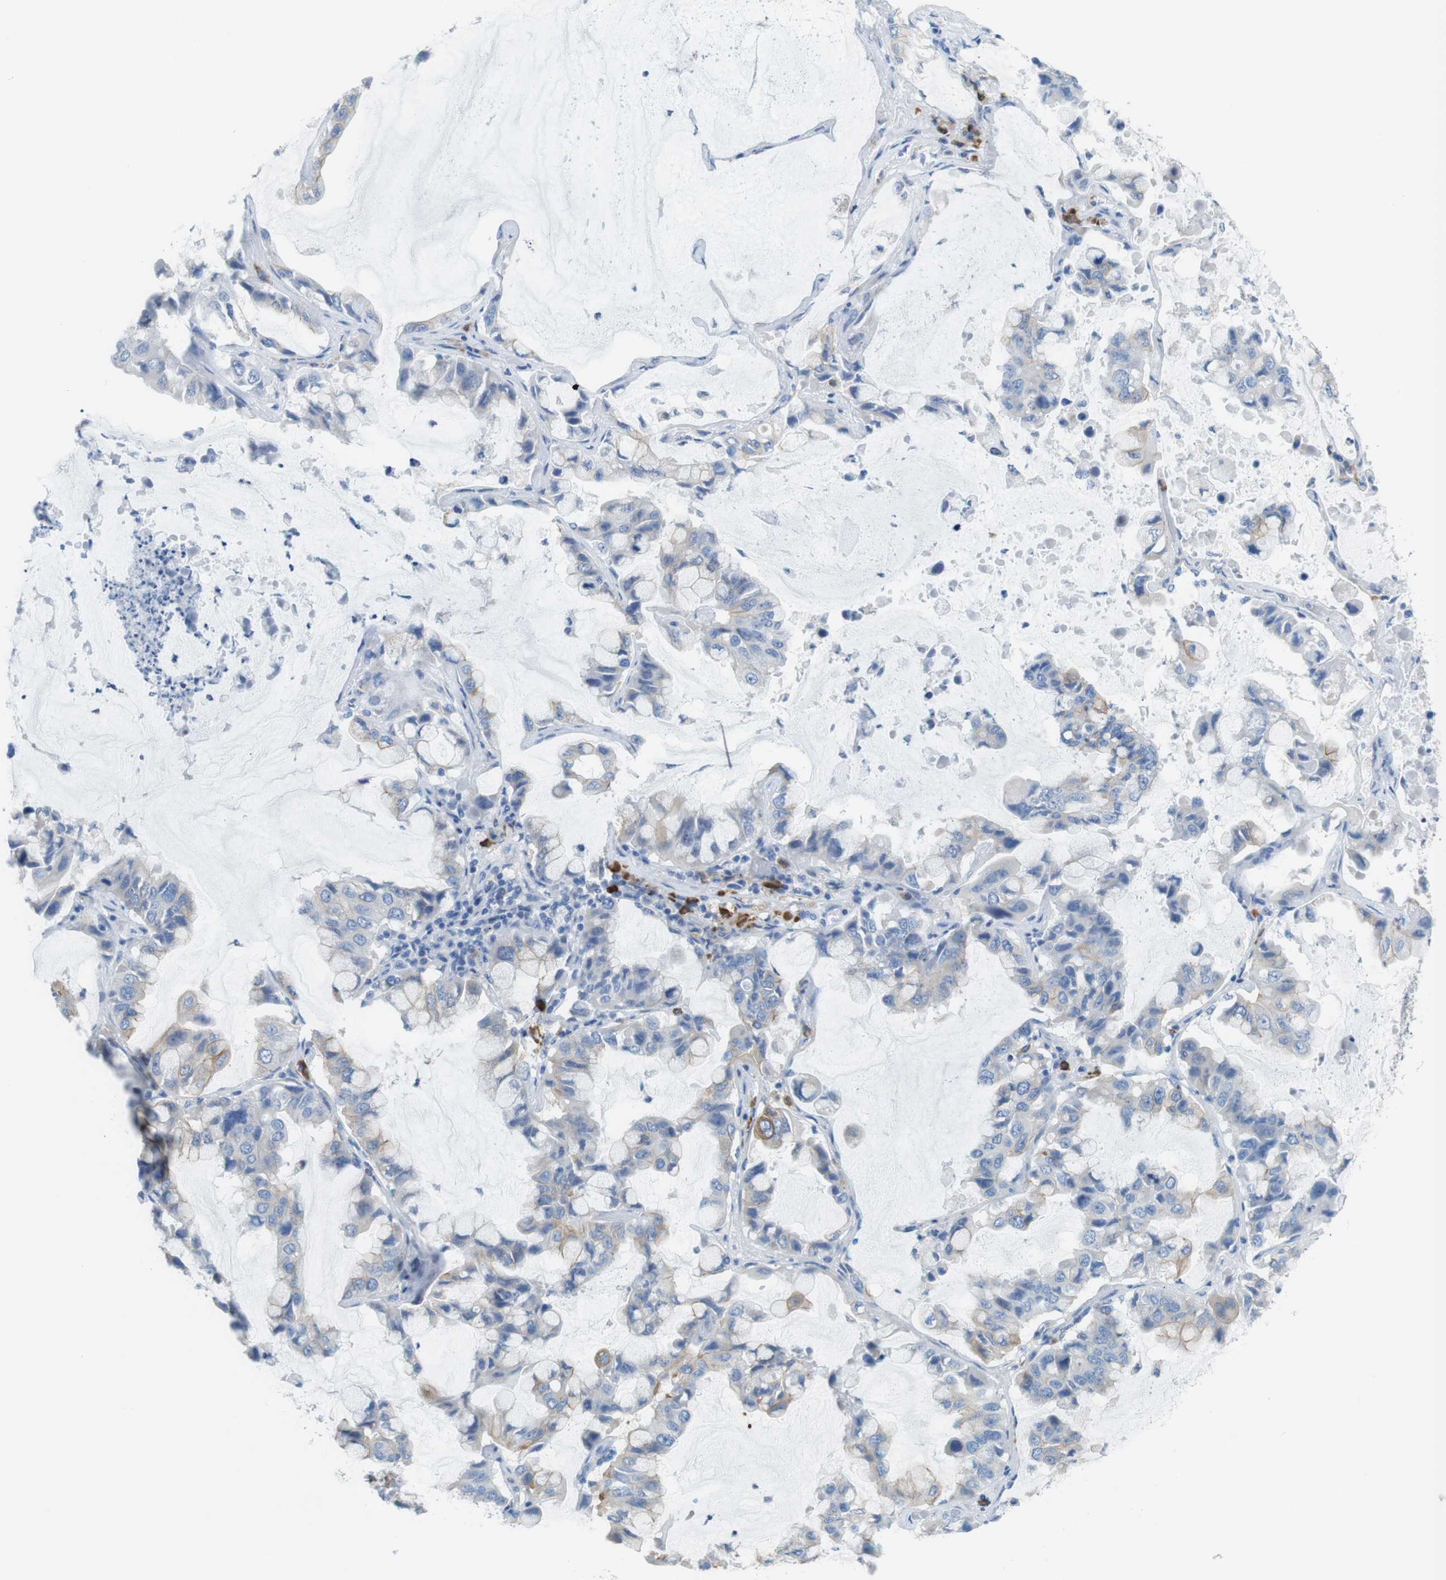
{"staining": {"intensity": "negative", "quantity": "none", "location": "none"}, "tissue": "lung cancer", "cell_type": "Tumor cells", "image_type": "cancer", "snomed": [{"axis": "morphology", "description": "Adenocarcinoma, NOS"}, {"axis": "topography", "description": "Lung"}], "caption": "Human adenocarcinoma (lung) stained for a protein using IHC reveals no expression in tumor cells.", "gene": "CLMN", "patient": {"sex": "male", "age": 64}}